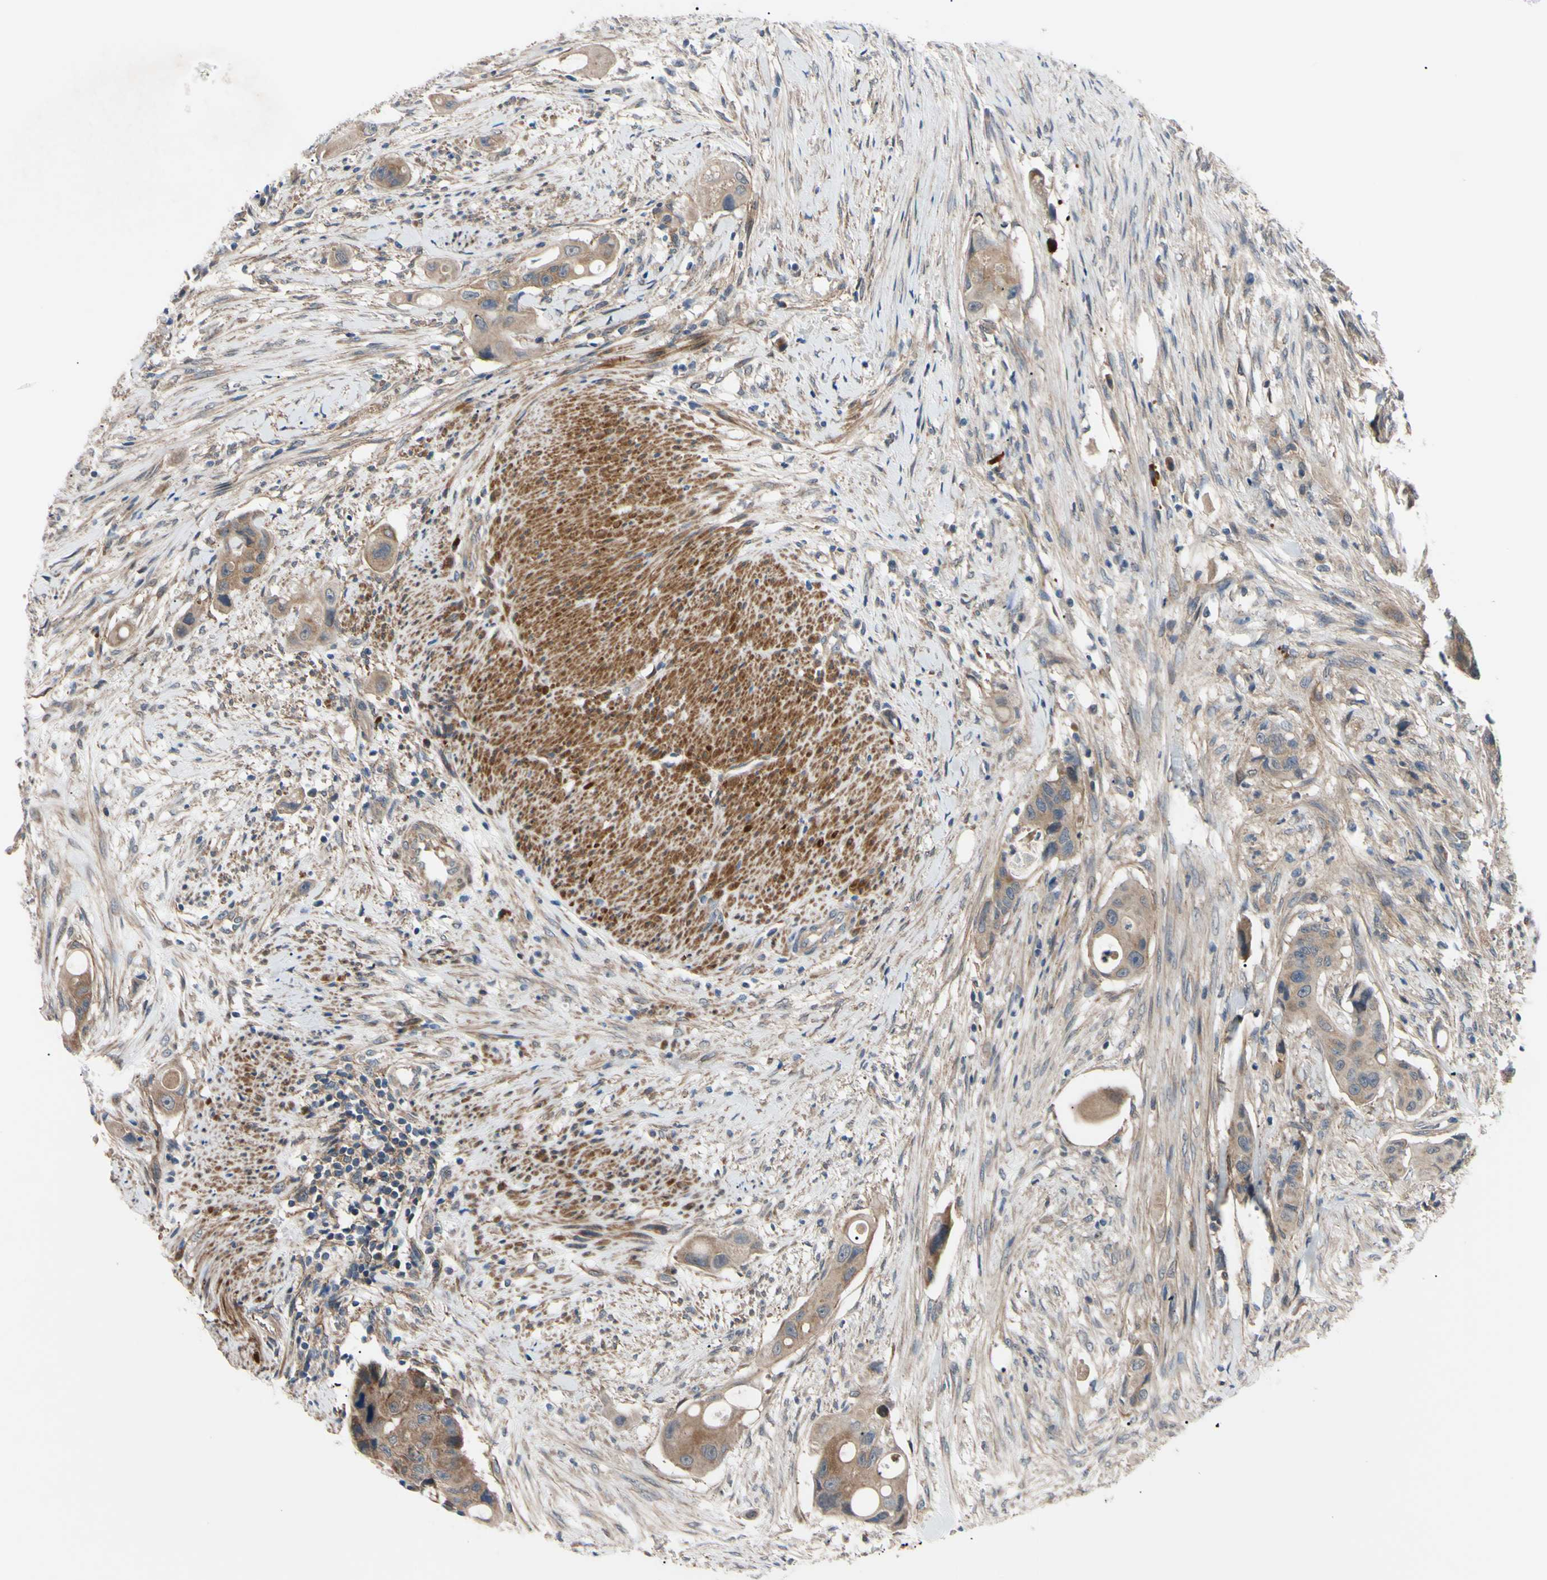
{"staining": {"intensity": "moderate", "quantity": ">75%", "location": "cytoplasmic/membranous"}, "tissue": "colorectal cancer", "cell_type": "Tumor cells", "image_type": "cancer", "snomed": [{"axis": "morphology", "description": "Adenocarcinoma, NOS"}, {"axis": "topography", "description": "Colon"}], "caption": "A medium amount of moderate cytoplasmic/membranous positivity is present in approximately >75% of tumor cells in colorectal adenocarcinoma tissue. Ihc stains the protein in brown and the nuclei are stained blue.", "gene": "SVIL", "patient": {"sex": "female", "age": 57}}